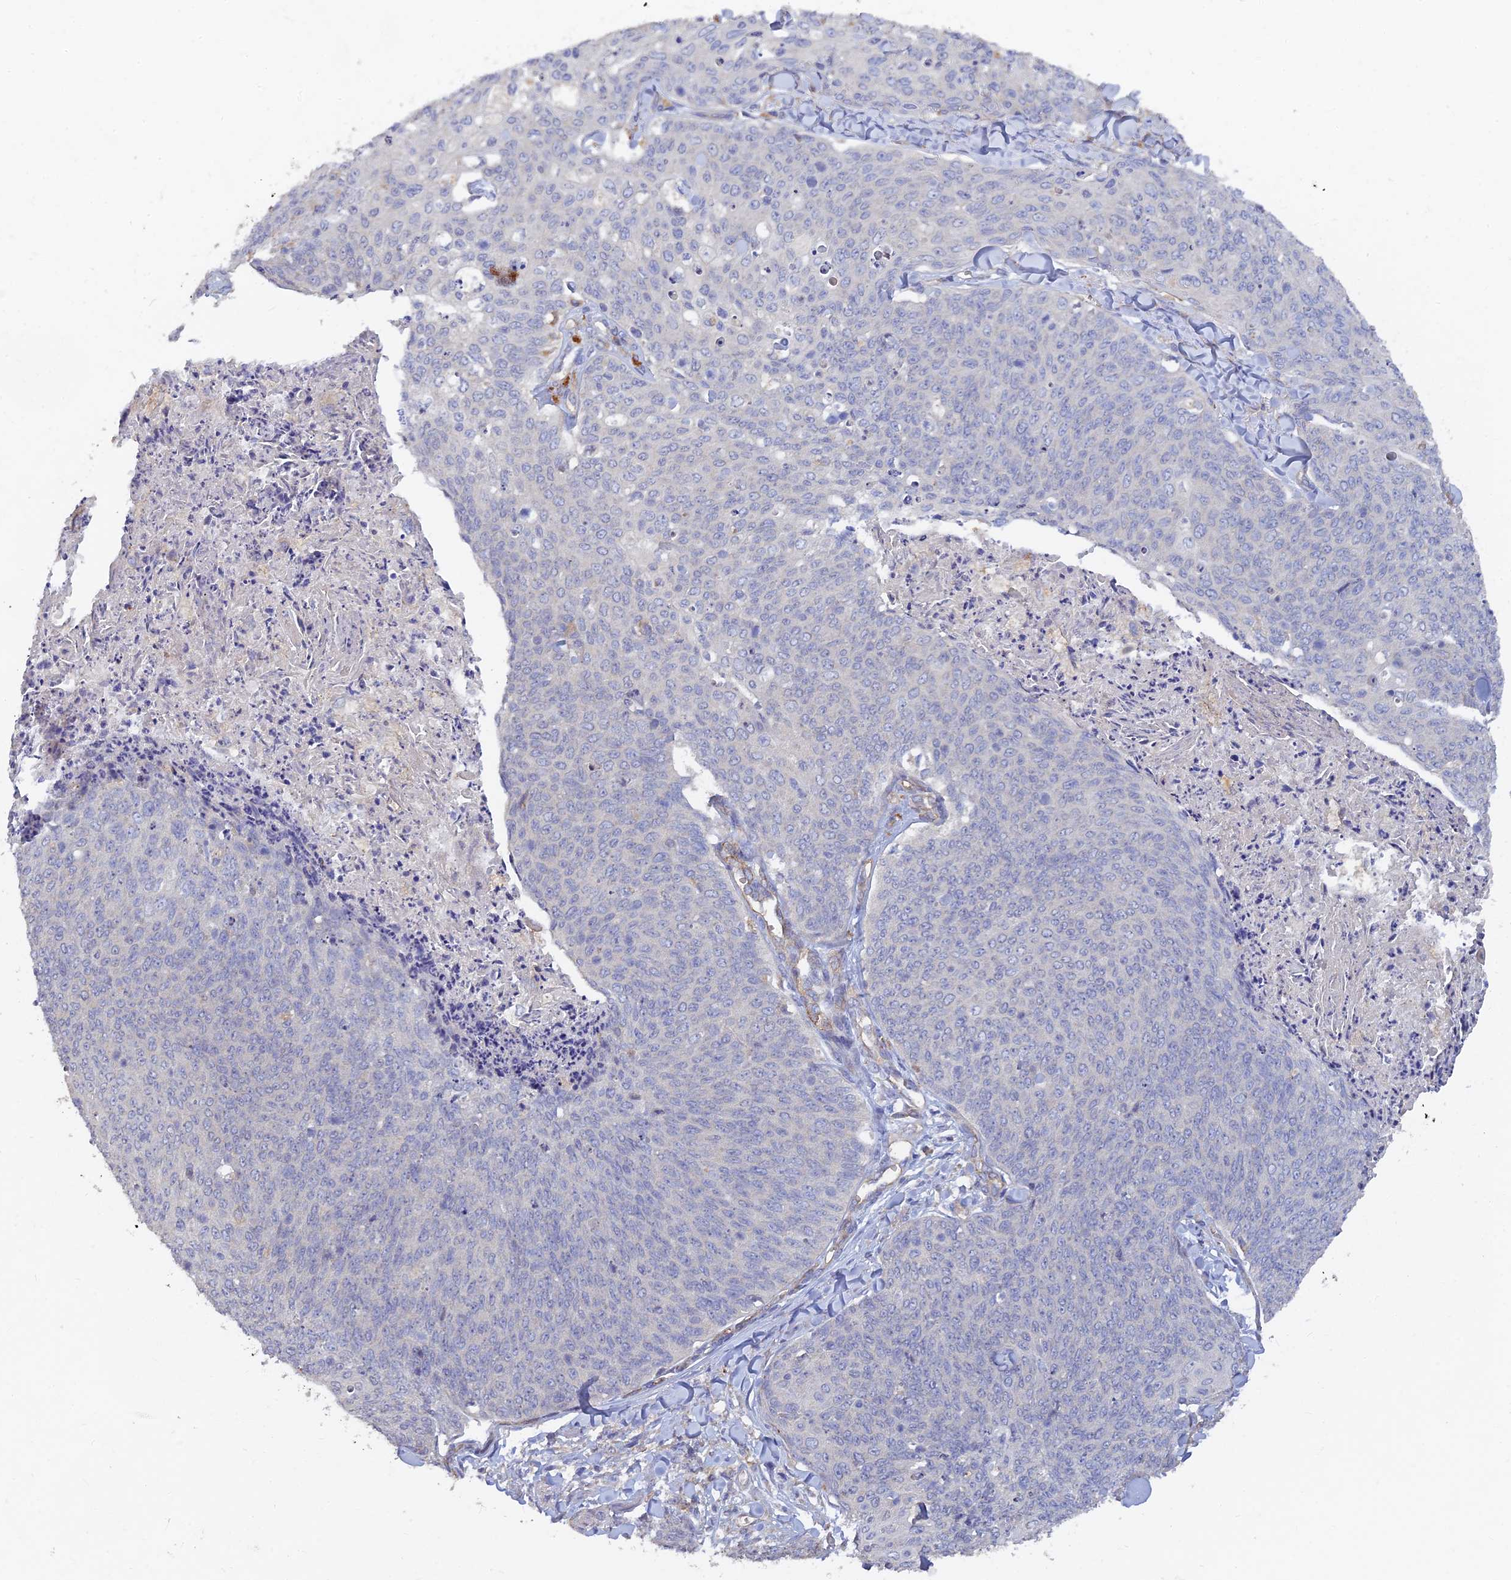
{"staining": {"intensity": "negative", "quantity": "none", "location": "none"}, "tissue": "skin cancer", "cell_type": "Tumor cells", "image_type": "cancer", "snomed": [{"axis": "morphology", "description": "Squamous cell carcinoma, NOS"}, {"axis": "topography", "description": "Skin"}, {"axis": "topography", "description": "Vulva"}], "caption": "DAB (3,3'-diaminobenzidine) immunohistochemical staining of skin cancer (squamous cell carcinoma) reveals no significant staining in tumor cells.", "gene": "ARRDC1", "patient": {"sex": "female", "age": 85}}